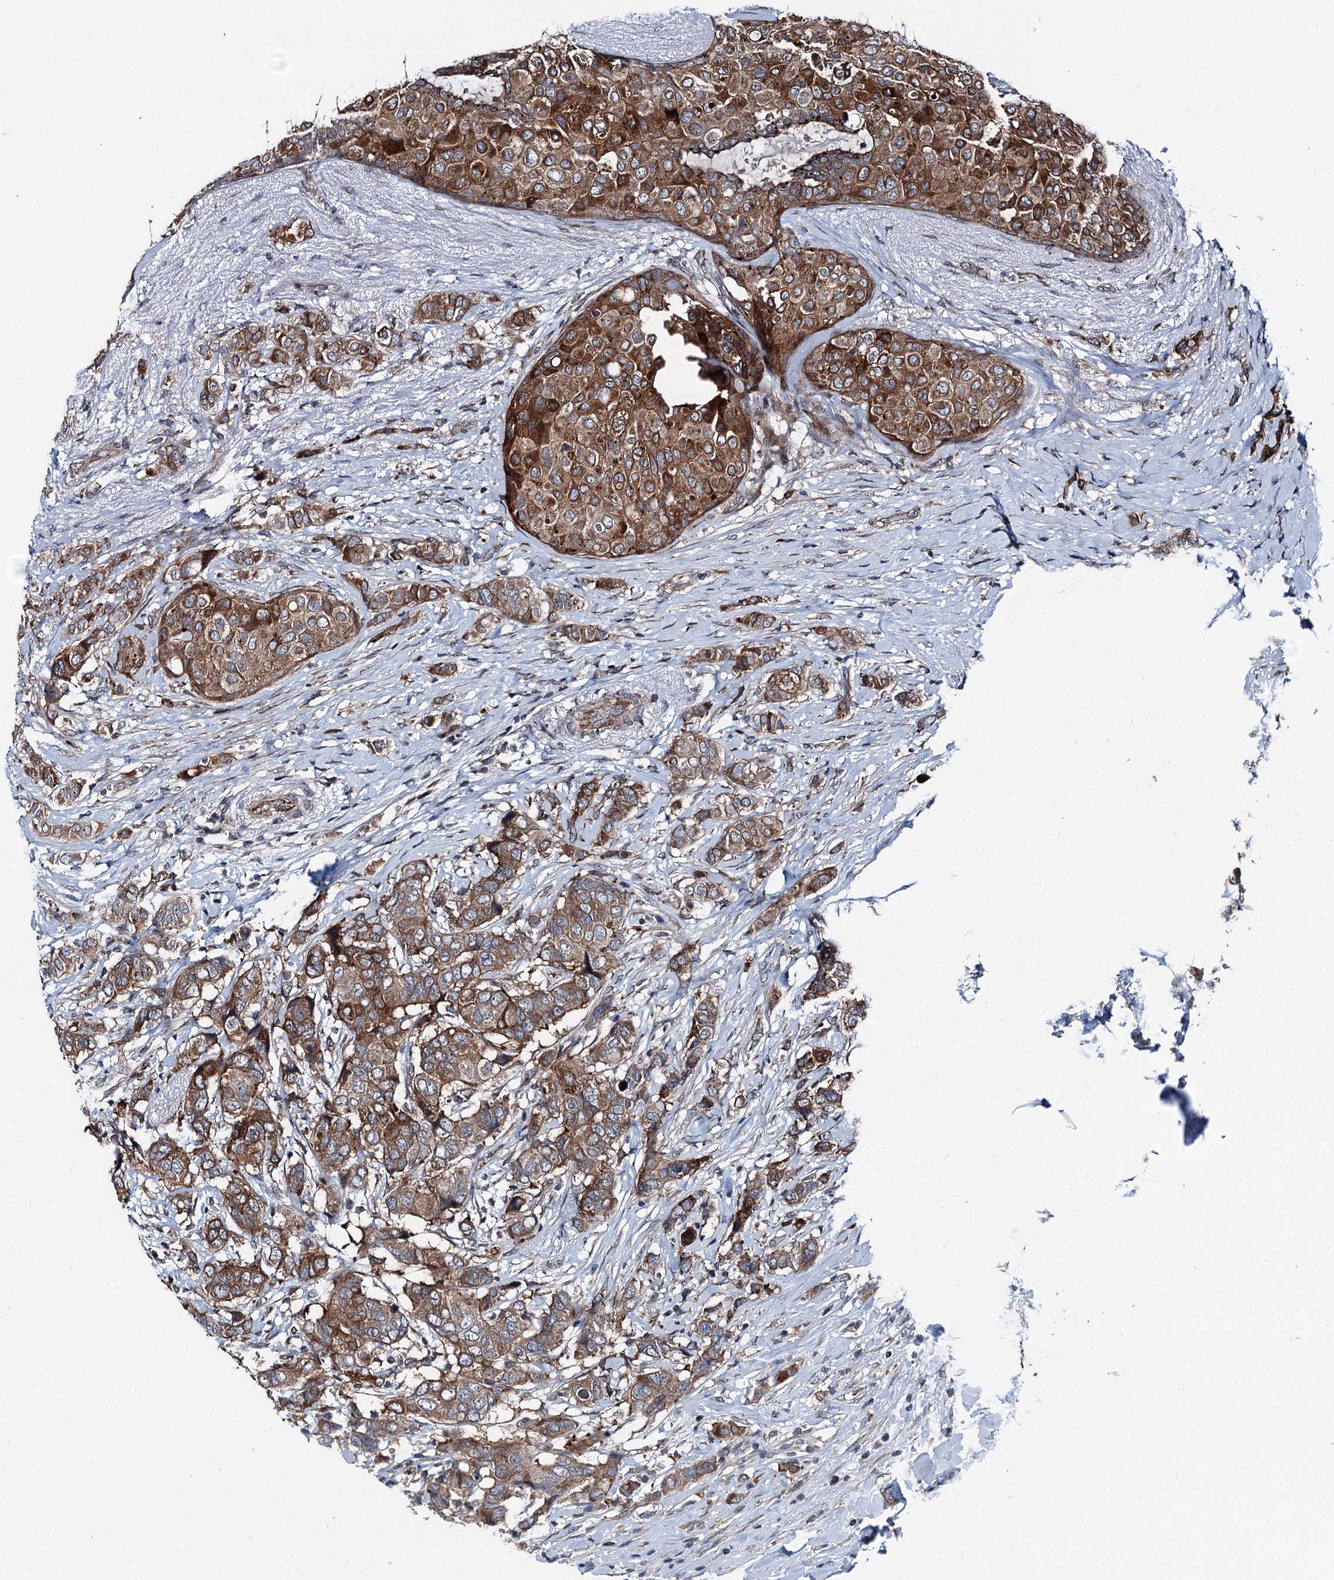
{"staining": {"intensity": "moderate", "quantity": ">75%", "location": "cytoplasmic/membranous"}, "tissue": "breast cancer", "cell_type": "Tumor cells", "image_type": "cancer", "snomed": [{"axis": "morphology", "description": "Lobular carcinoma"}, {"axis": "topography", "description": "Breast"}], "caption": "Tumor cells reveal medium levels of moderate cytoplasmic/membranous staining in about >75% of cells in lobular carcinoma (breast). The staining is performed using DAB (3,3'-diaminobenzidine) brown chromogen to label protein expression. The nuclei are counter-stained blue using hematoxylin.", "gene": "POLR1D", "patient": {"sex": "female", "age": 51}}